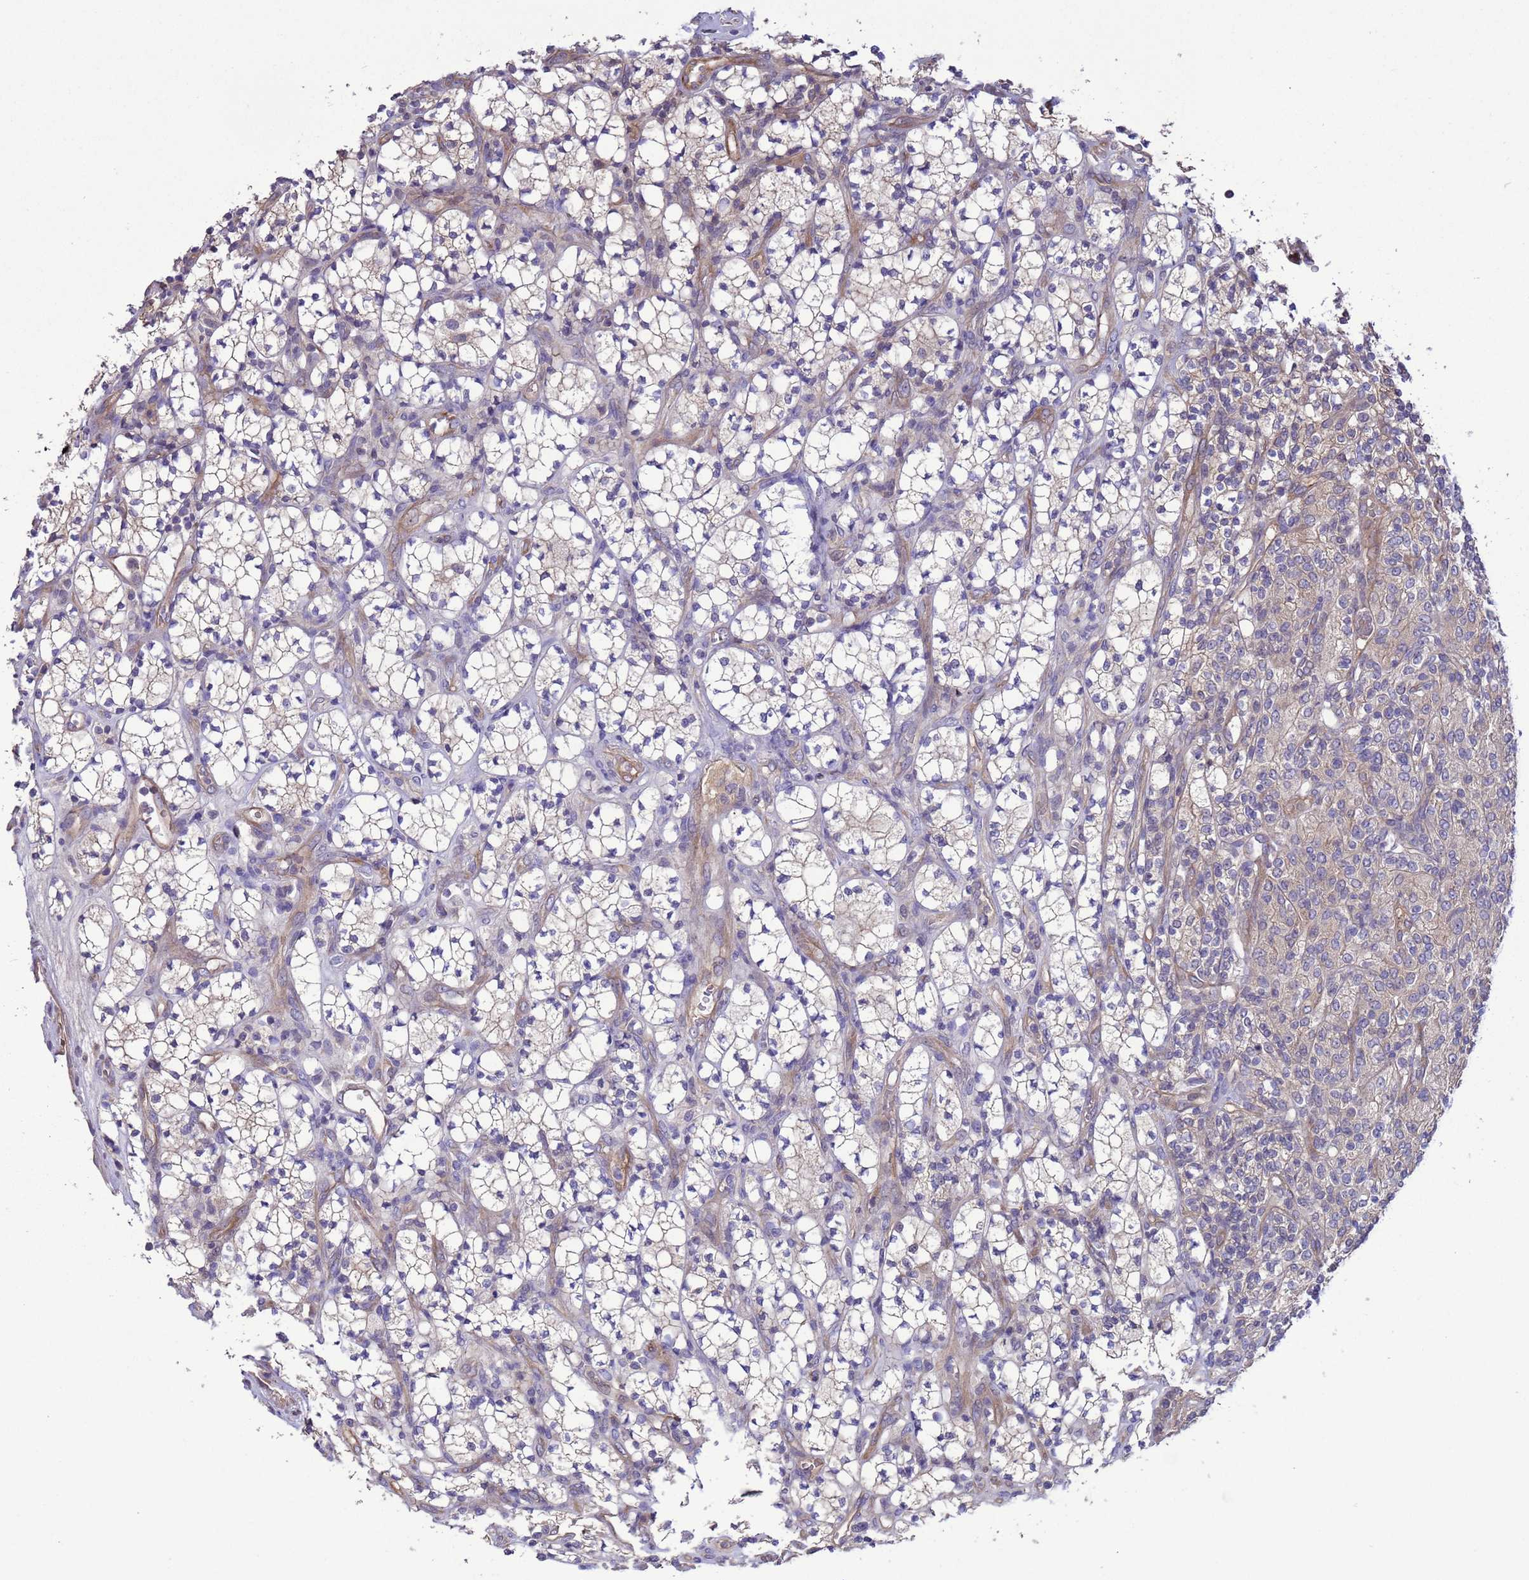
{"staining": {"intensity": "negative", "quantity": "none", "location": "none"}, "tissue": "renal cancer", "cell_type": "Tumor cells", "image_type": "cancer", "snomed": [{"axis": "morphology", "description": "Adenocarcinoma, NOS"}, {"axis": "topography", "description": "Kidney"}], "caption": "Adenocarcinoma (renal) stained for a protein using IHC exhibits no staining tumor cells.", "gene": "GJA10", "patient": {"sex": "male", "age": 77}}